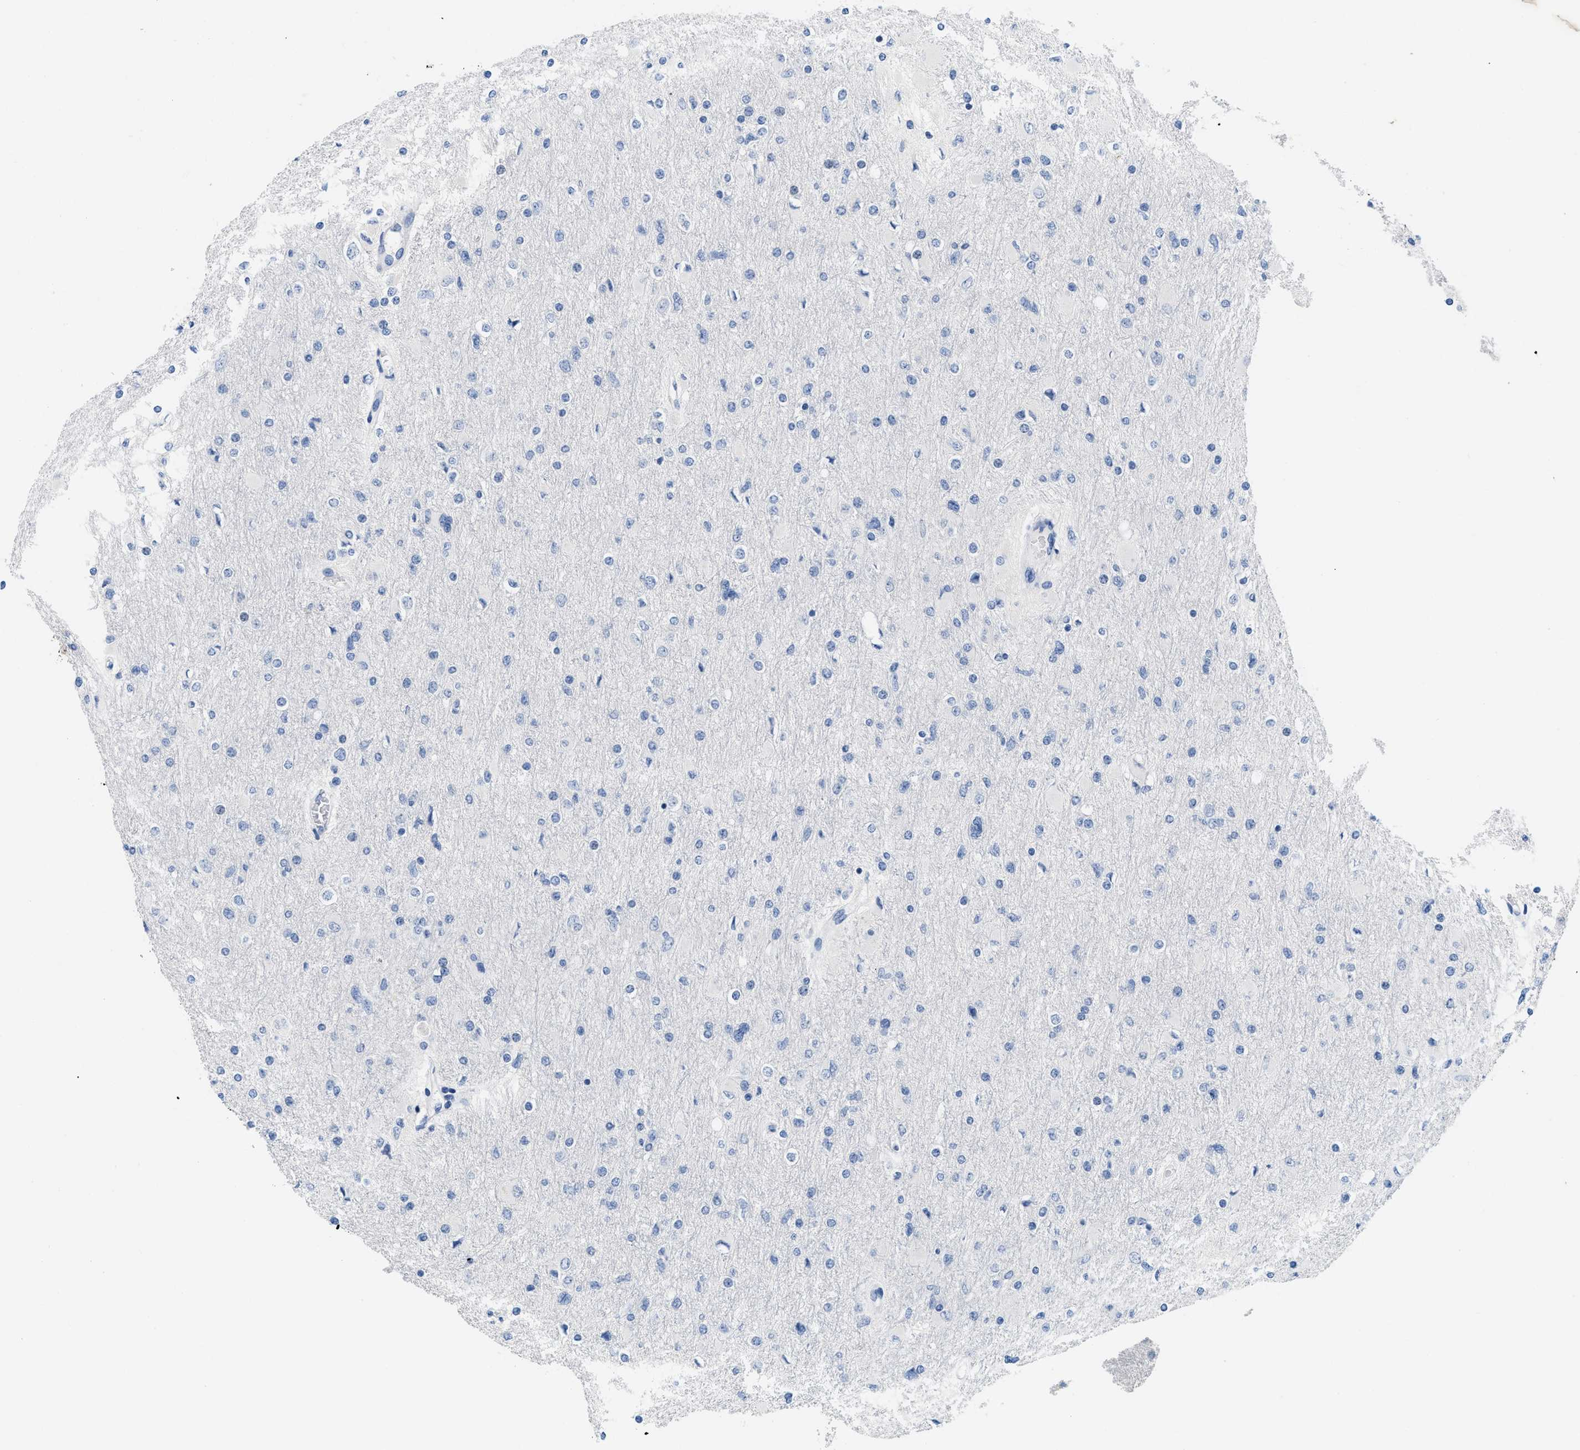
{"staining": {"intensity": "negative", "quantity": "none", "location": "none"}, "tissue": "glioma", "cell_type": "Tumor cells", "image_type": "cancer", "snomed": [{"axis": "morphology", "description": "Glioma, malignant, High grade"}, {"axis": "topography", "description": "Cerebral cortex"}], "caption": "The image demonstrates no significant positivity in tumor cells of glioma.", "gene": "CR1", "patient": {"sex": "female", "age": 36}}